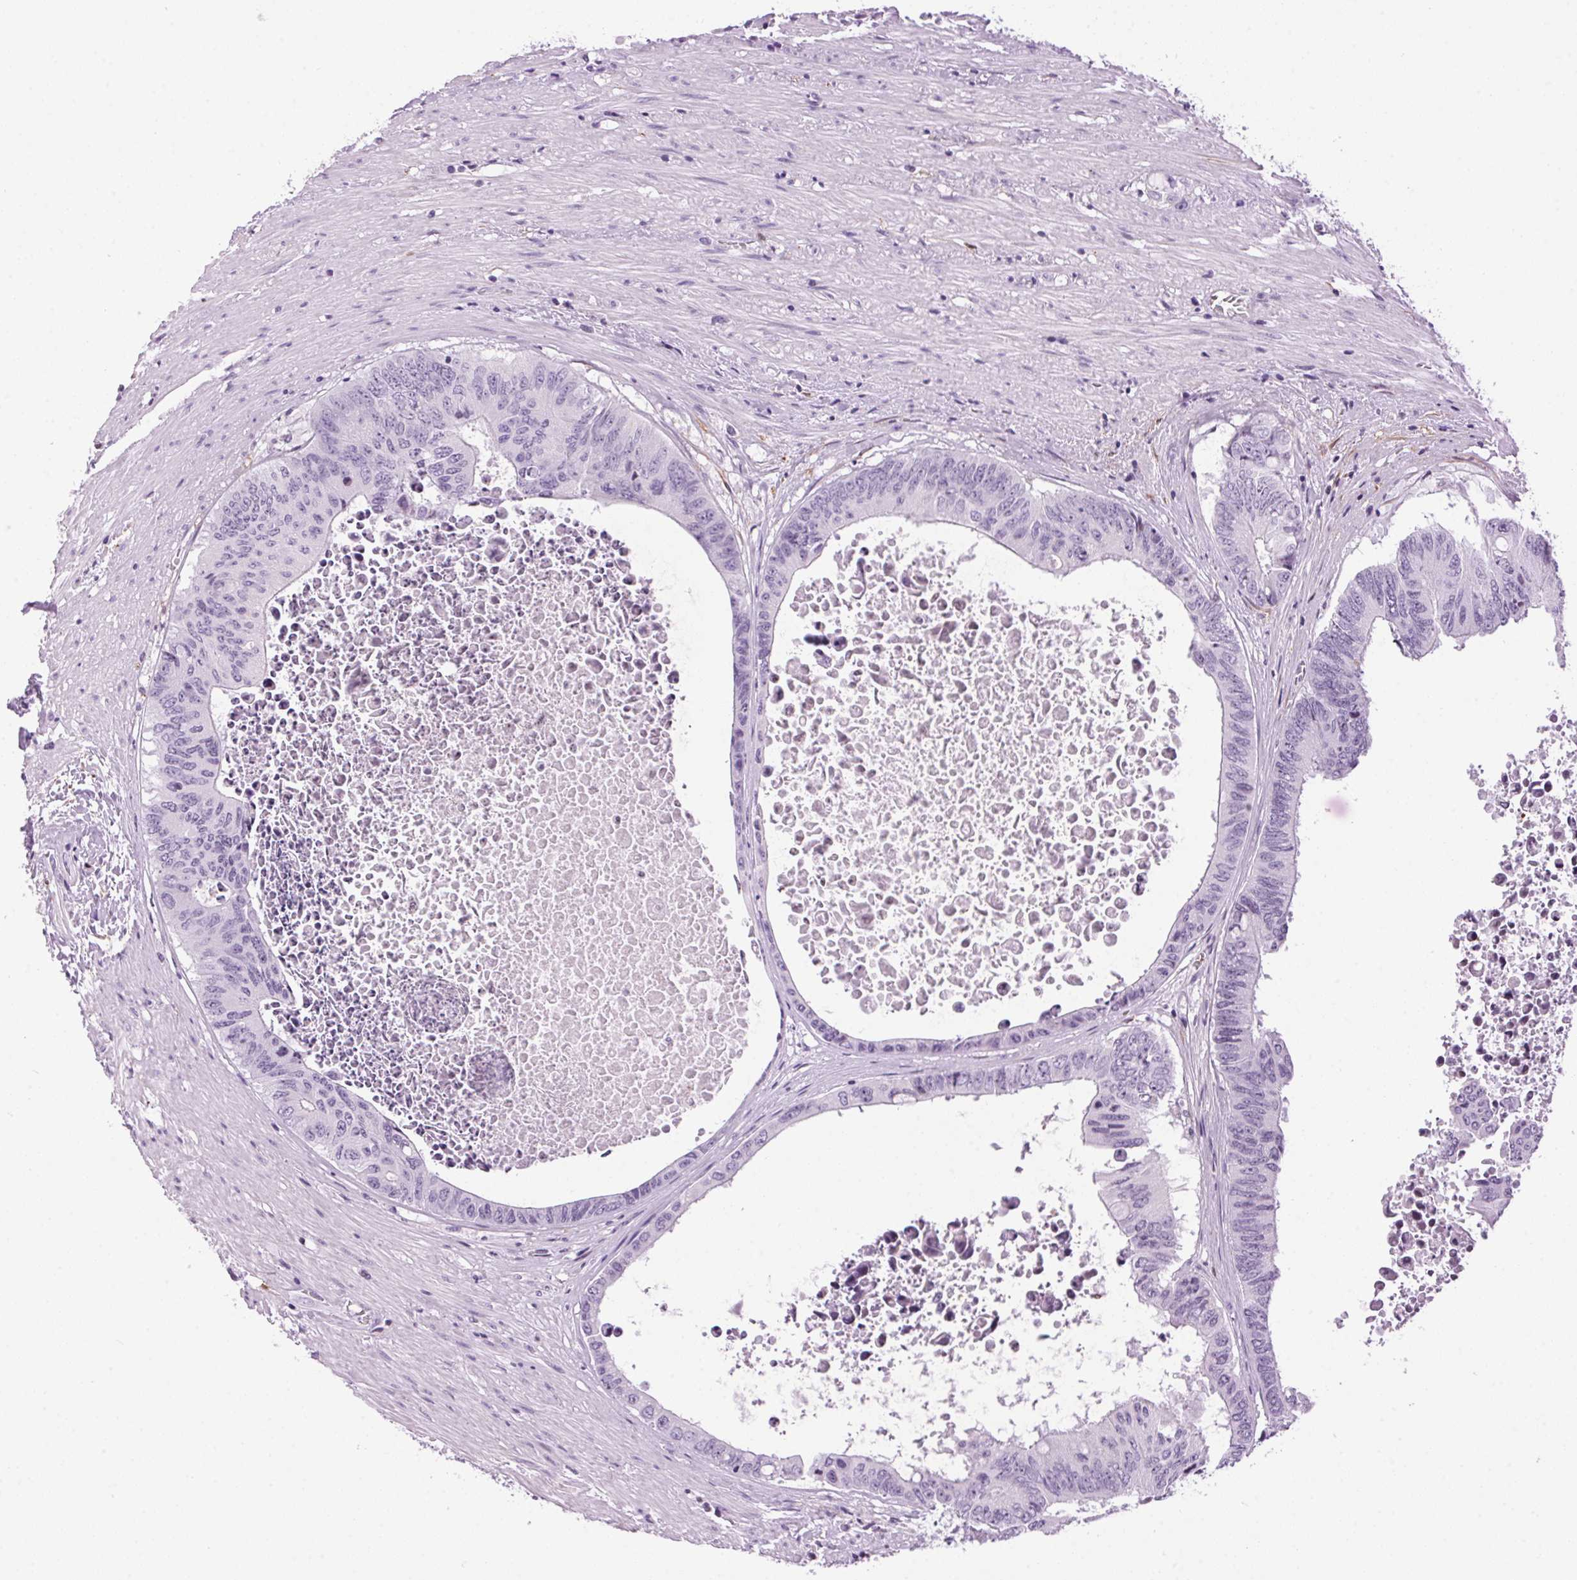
{"staining": {"intensity": "negative", "quantity": "none", "location": "none"}, "tissue": "colorectal cancer", "cell_type": "Tumor cells", "image_type": "cancer", "snomed": [{"axis": "morphology", "description": "Adenocarcinoma, NOS"}, {"axis": "topography", "description": "Rectum"}], "caption": "This photomicrograph is of adenocarcinoma (colorectal) stained with IHC to label a protein in brown with the nuclei are counter-stained blue. There is no positivity in tumor cells.", "gene": "TMEM88B", "patient": {"sex": "male", "age": 59}}